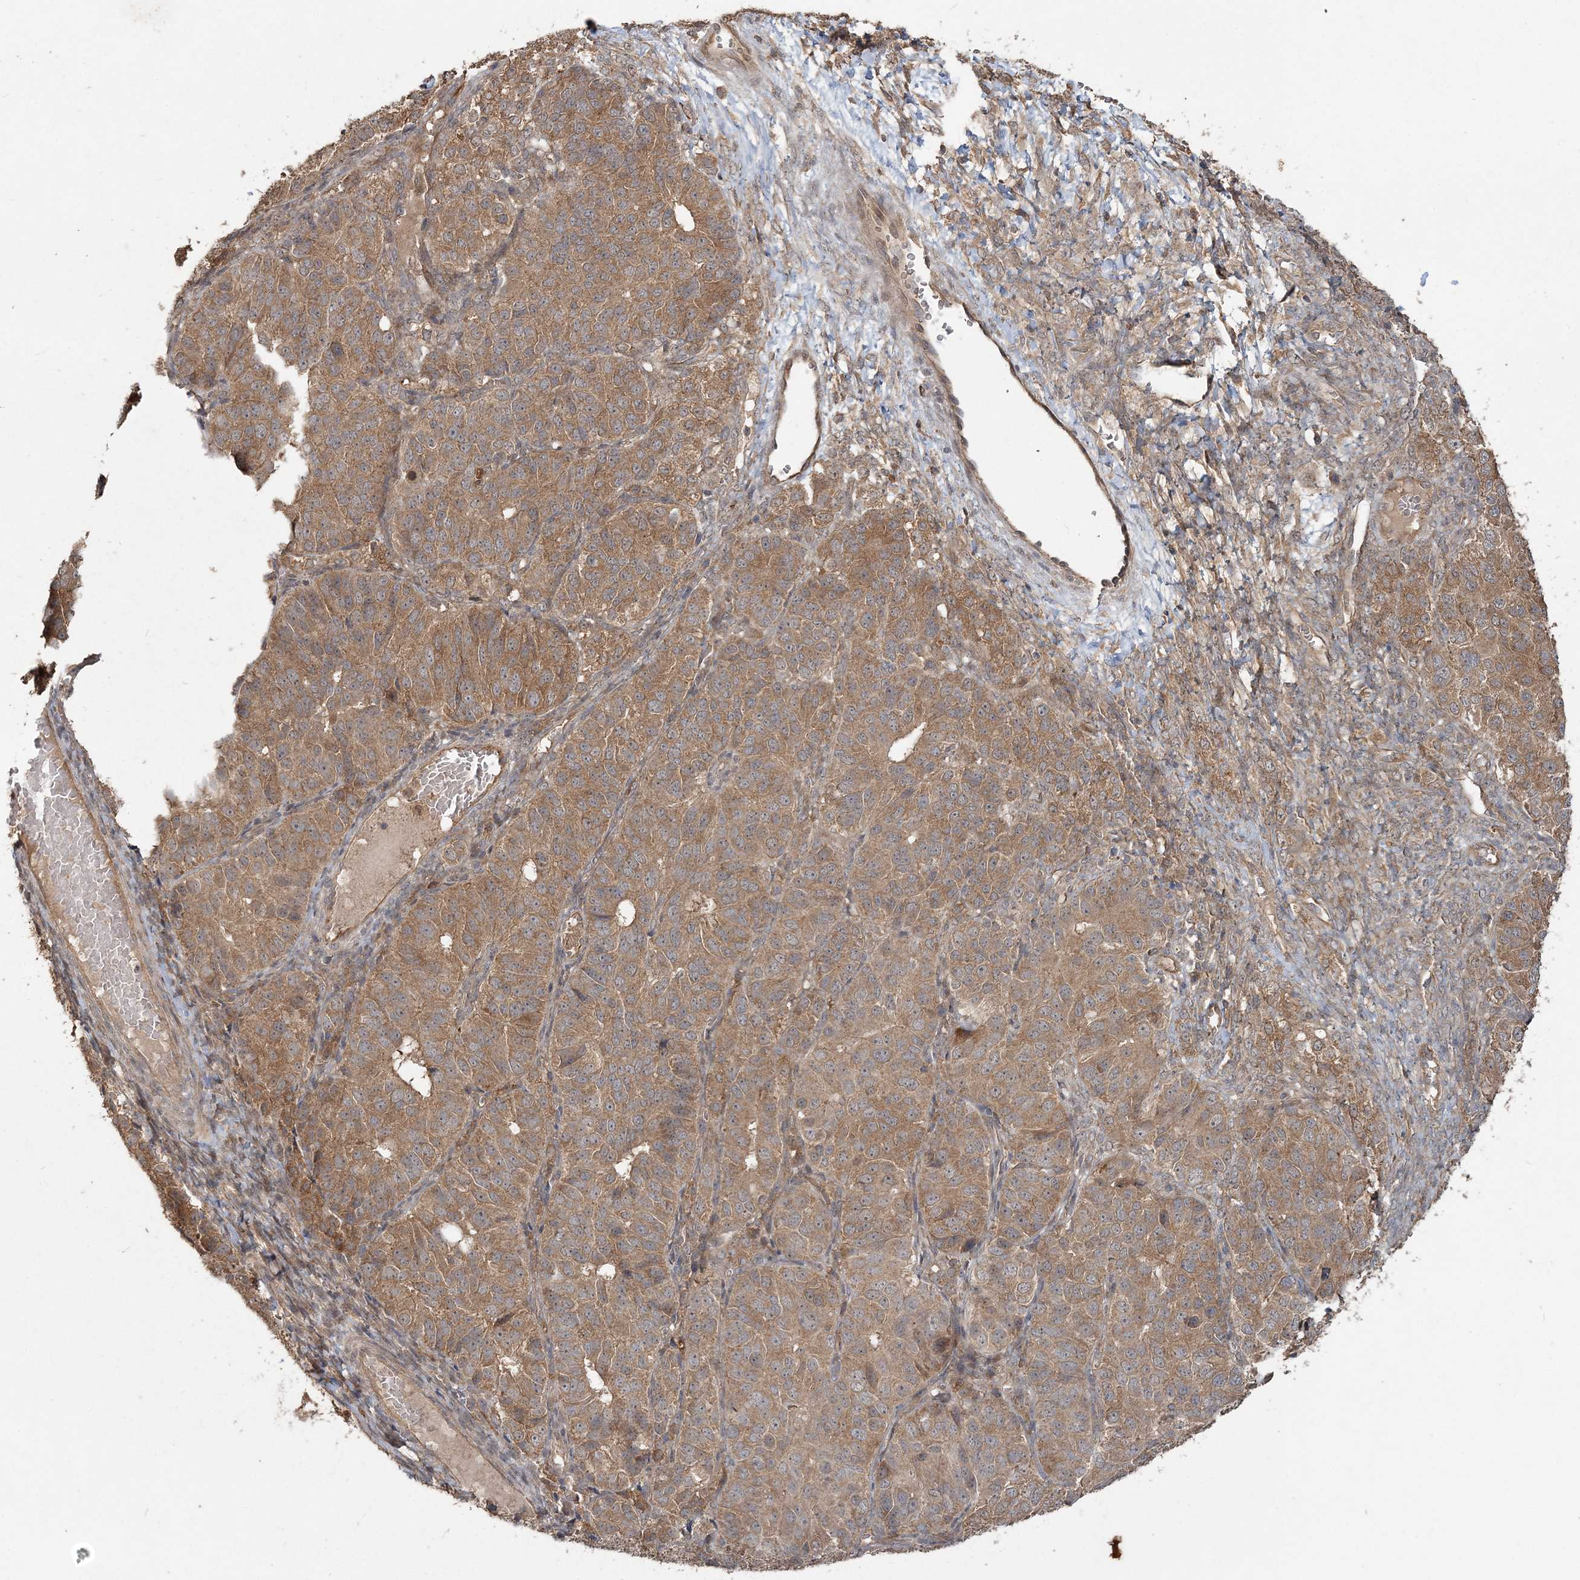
{"staining": {"intensity": "moderate", "quantity": ">75%", "location": "cytoplasmic/membranous"}, "tissue": "ovarian cancer", "cell_type": "Tumor cells", "image_type": "cancer", "snomed": [{"axis": "morphology", "description": "Carcinoma, endometroid"}, {"axis": "topography", "description": "Ovary"}], "caption": "The immunohistochemical stain highlights moderate cytoplasmic/membranous staining in tumor cells of endometroid carcinoma (ovarian) tissue.", "gene": "SPRY1", "patient": {"sex": "female", "age": 51}}